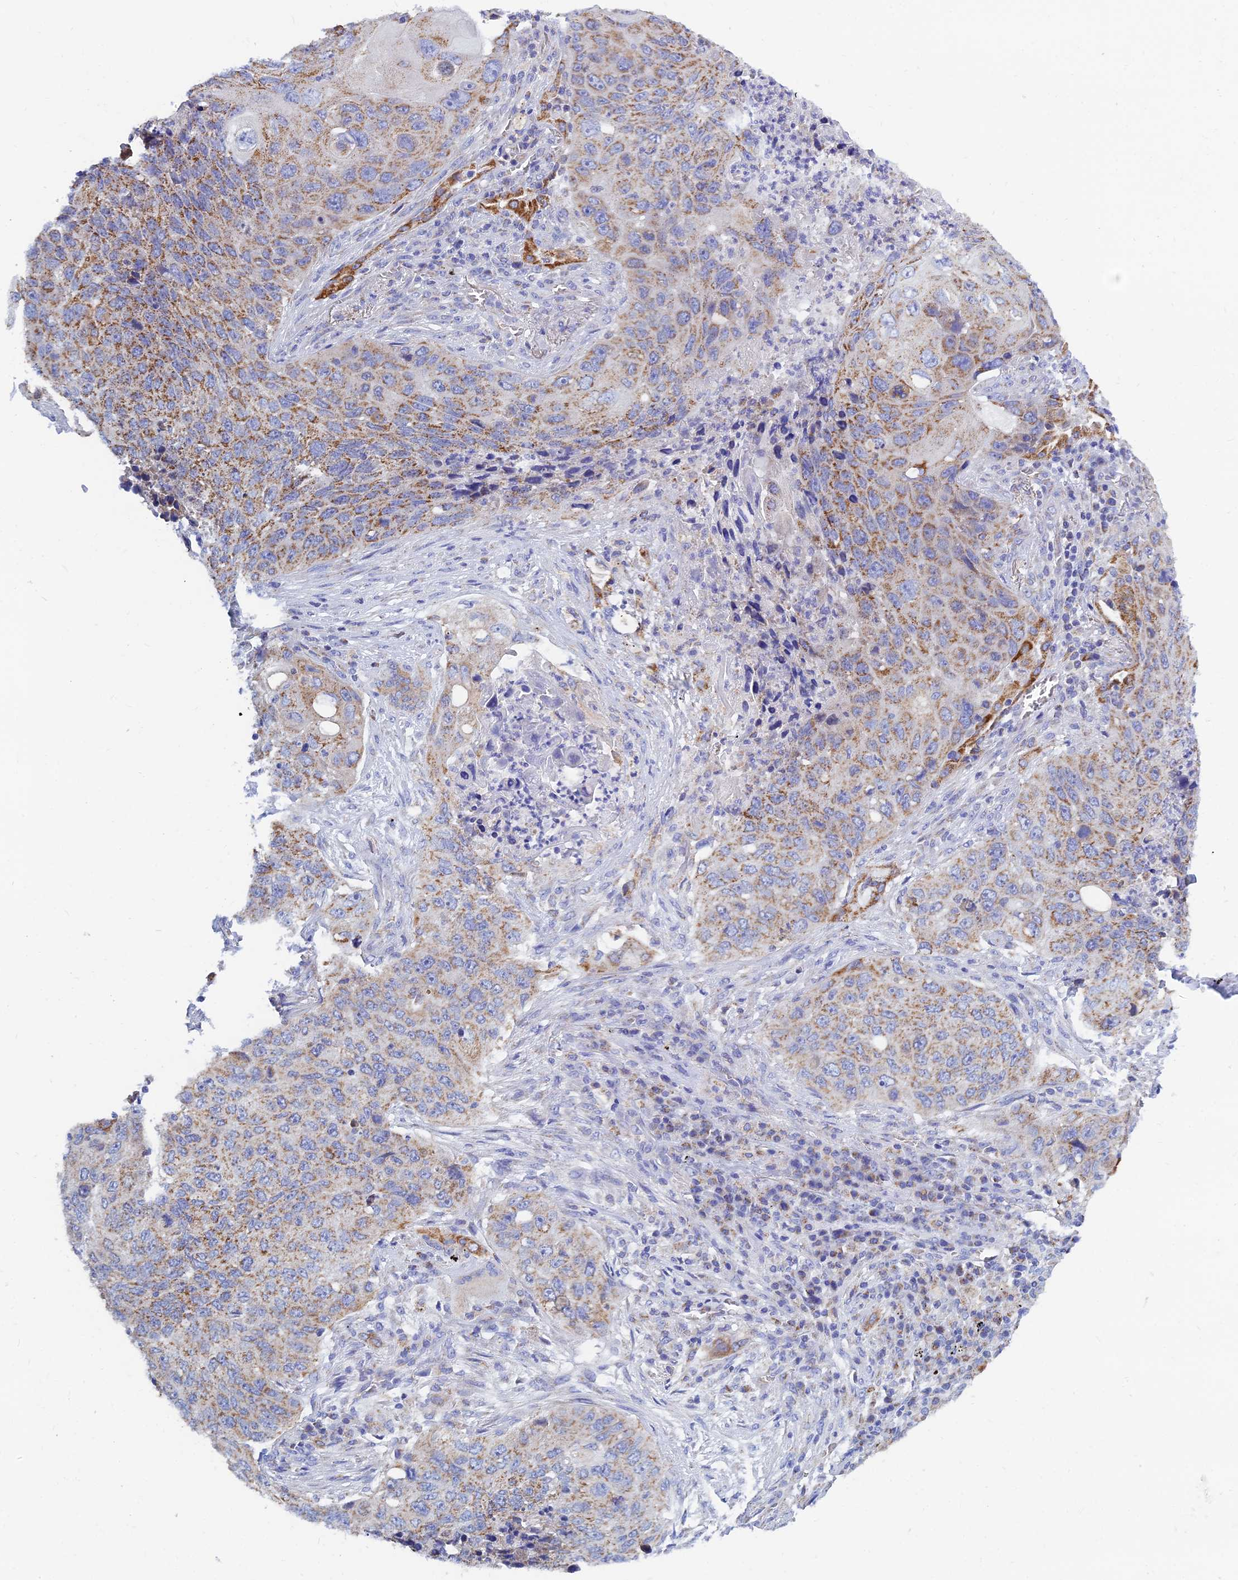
{"staining": {"intensity": "moderate", "quantity": "25%-75%", "location": "cytoplasmic/membranous"}, "tissue": "lung cancer", "cell_type": "Tumor cells", "image_type": "cancer", "snomed": [{"axis": "morphology", "description": "Squamous cell carcinoma, NOS"}, {"axis": "topography", "description": "Lung"}], "caption": "The immunohistochemical stain highlights moderate cytoplasmic/membranous expression in tumor cells of lung cancer (squamous cell carcinoma) tissue.", "gene": "MGST1", "patient": {"sex": "female", "age": 63}}